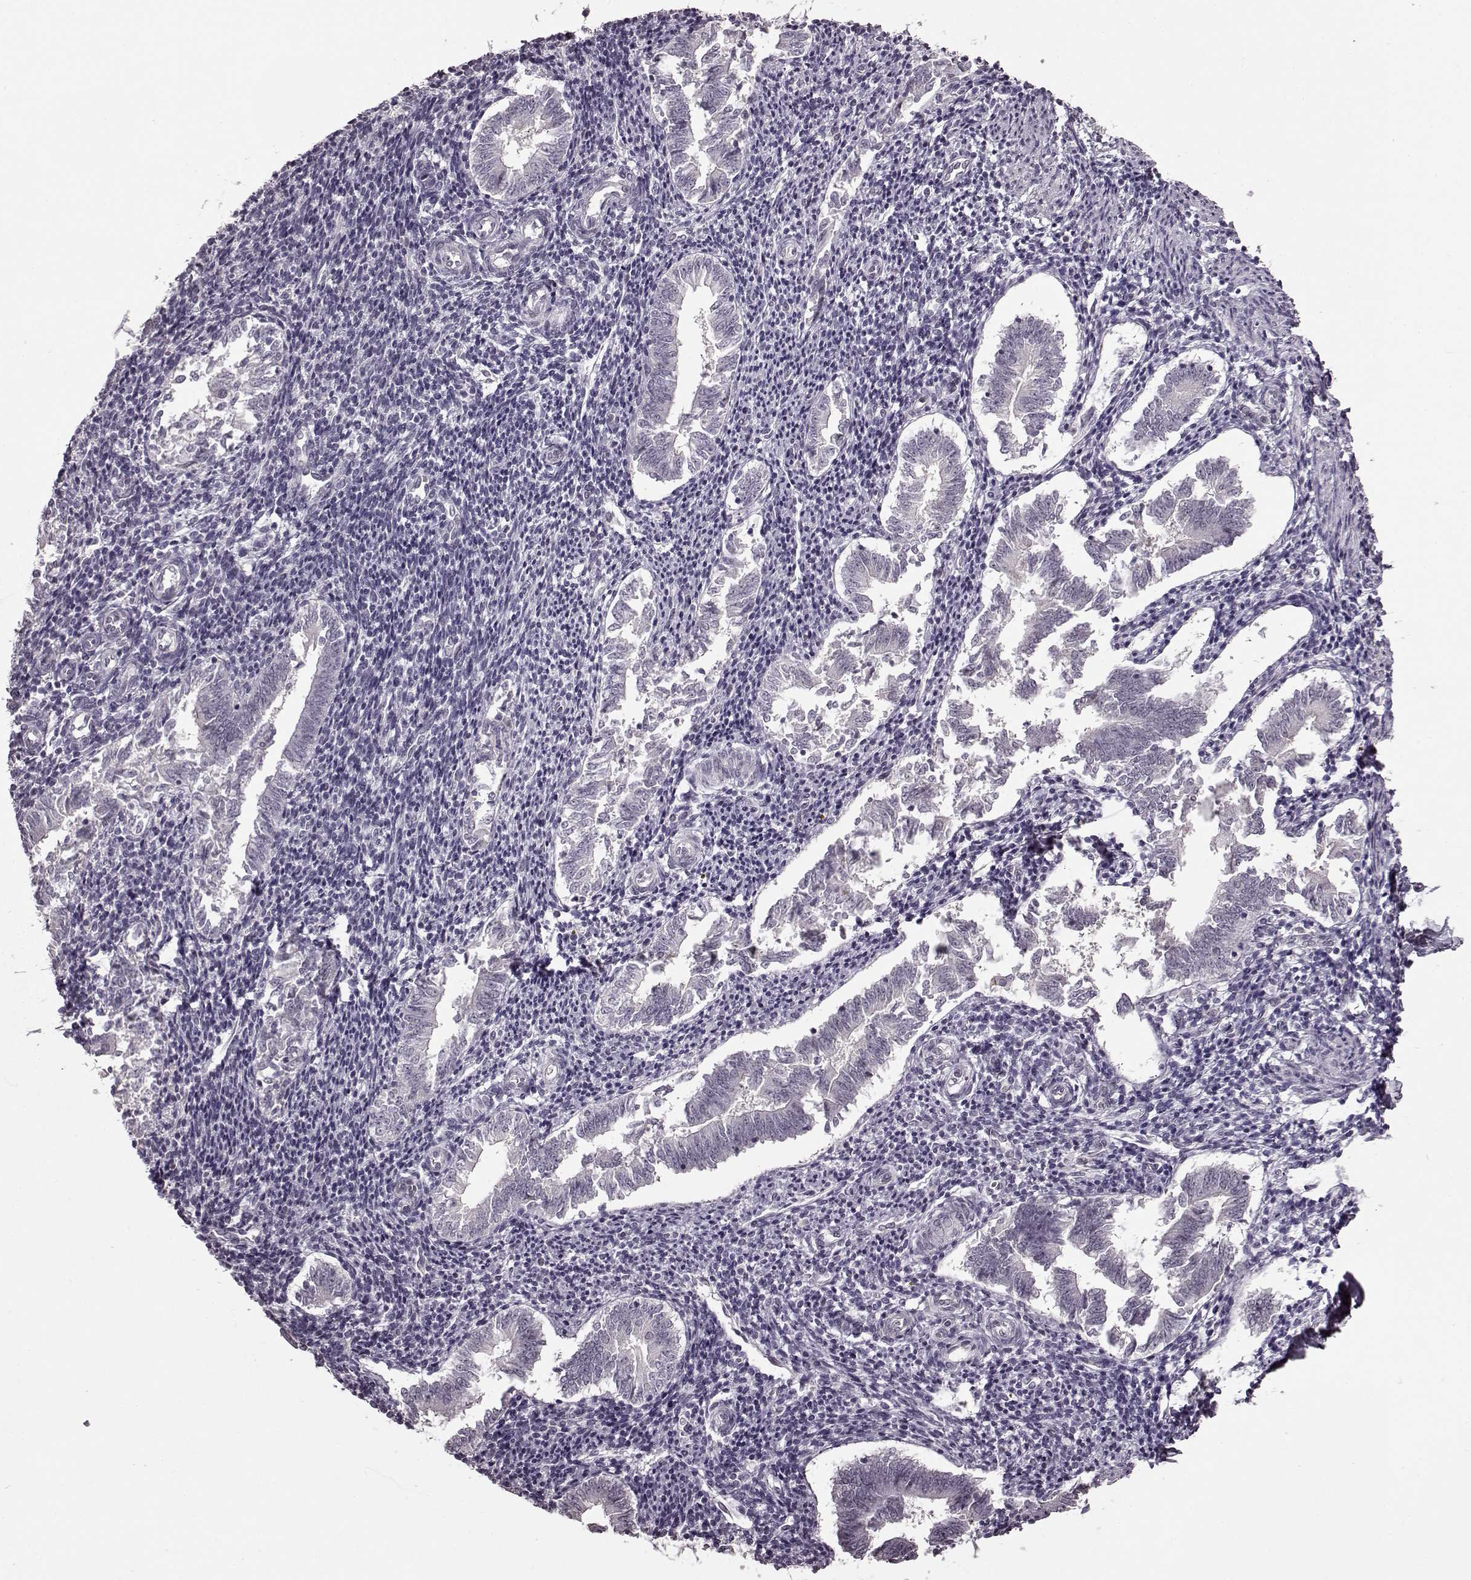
{"staining": {"intensity": "negative", "quantity": "none", "location": "none"}, "tissue": "endometrium", "cell_type": "Cells in endometrial stroma", "image_type": "normal", "snomed": [{"axis": "morphology", "description": "Normal tissue, NOS"}, {"axis": "topography", "description": "Endometrium"}], "caption": "Immunohistochemical staining of unremarkable human endometrium exhibits no significant positivity in cells in endometrial stroma.", "gene": "STX1A", "patient": {"sex": "female", "age": 25}}